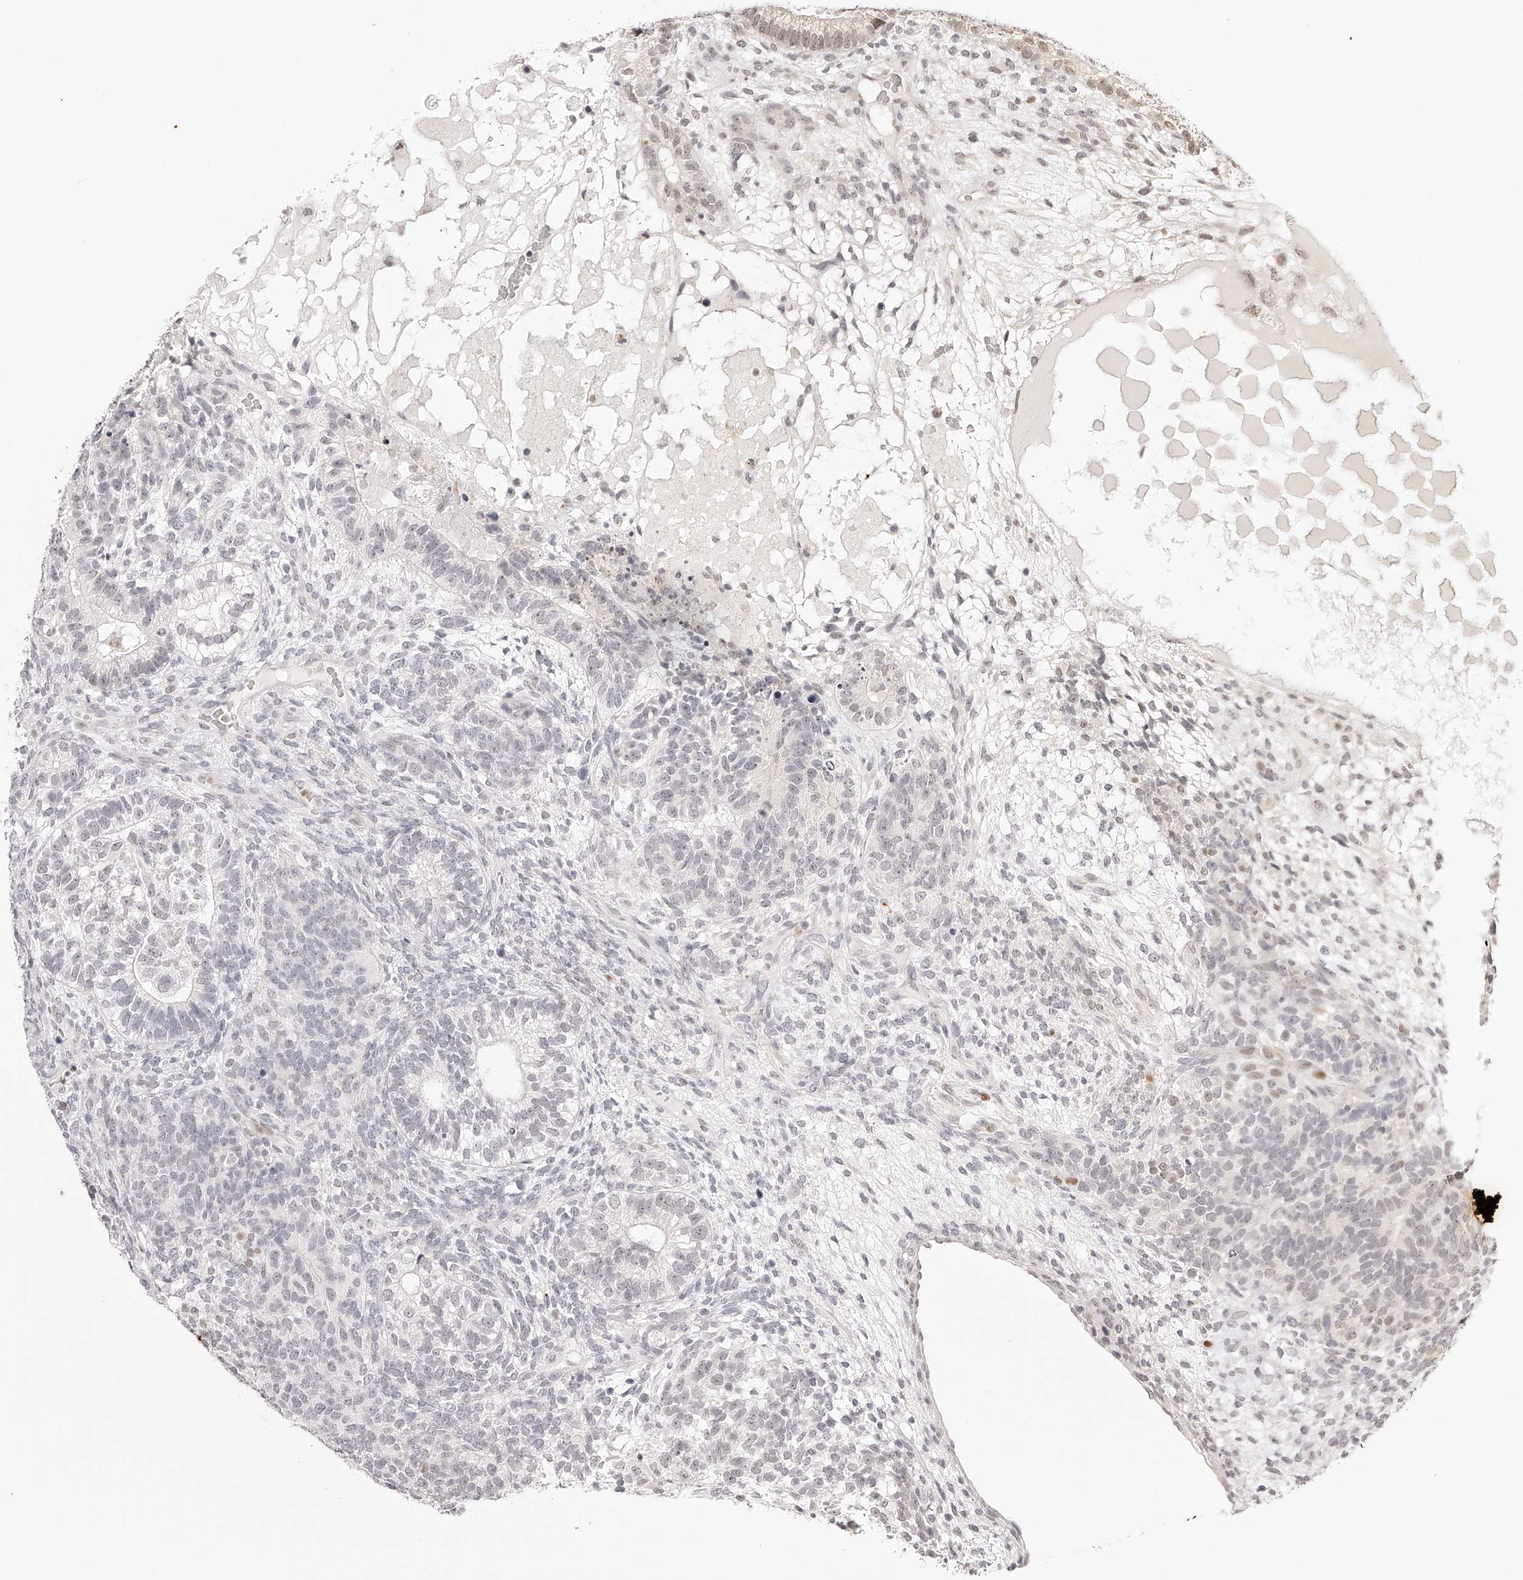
{"staining": {"intensity": "negative", "quantity": "none", "location": "none"}, "tissue": "testis cancer", "cell_type": "Tumor cells", "image_type": "cancer", "snomed": [{"axis": "morphology", "description": "Seminoma, NOS"}, {"axis": "morphology", "description": "Carcinoma, Embryonal, NOS"}, {"axis": "topography", "description": "Testis"}], "caption": "Image shows no significant protein positivity in tumor cells of embryonal carcinoma (testis).", "gene": "PLEKHG1", "patient": {"sex": "male", "age": 28}}